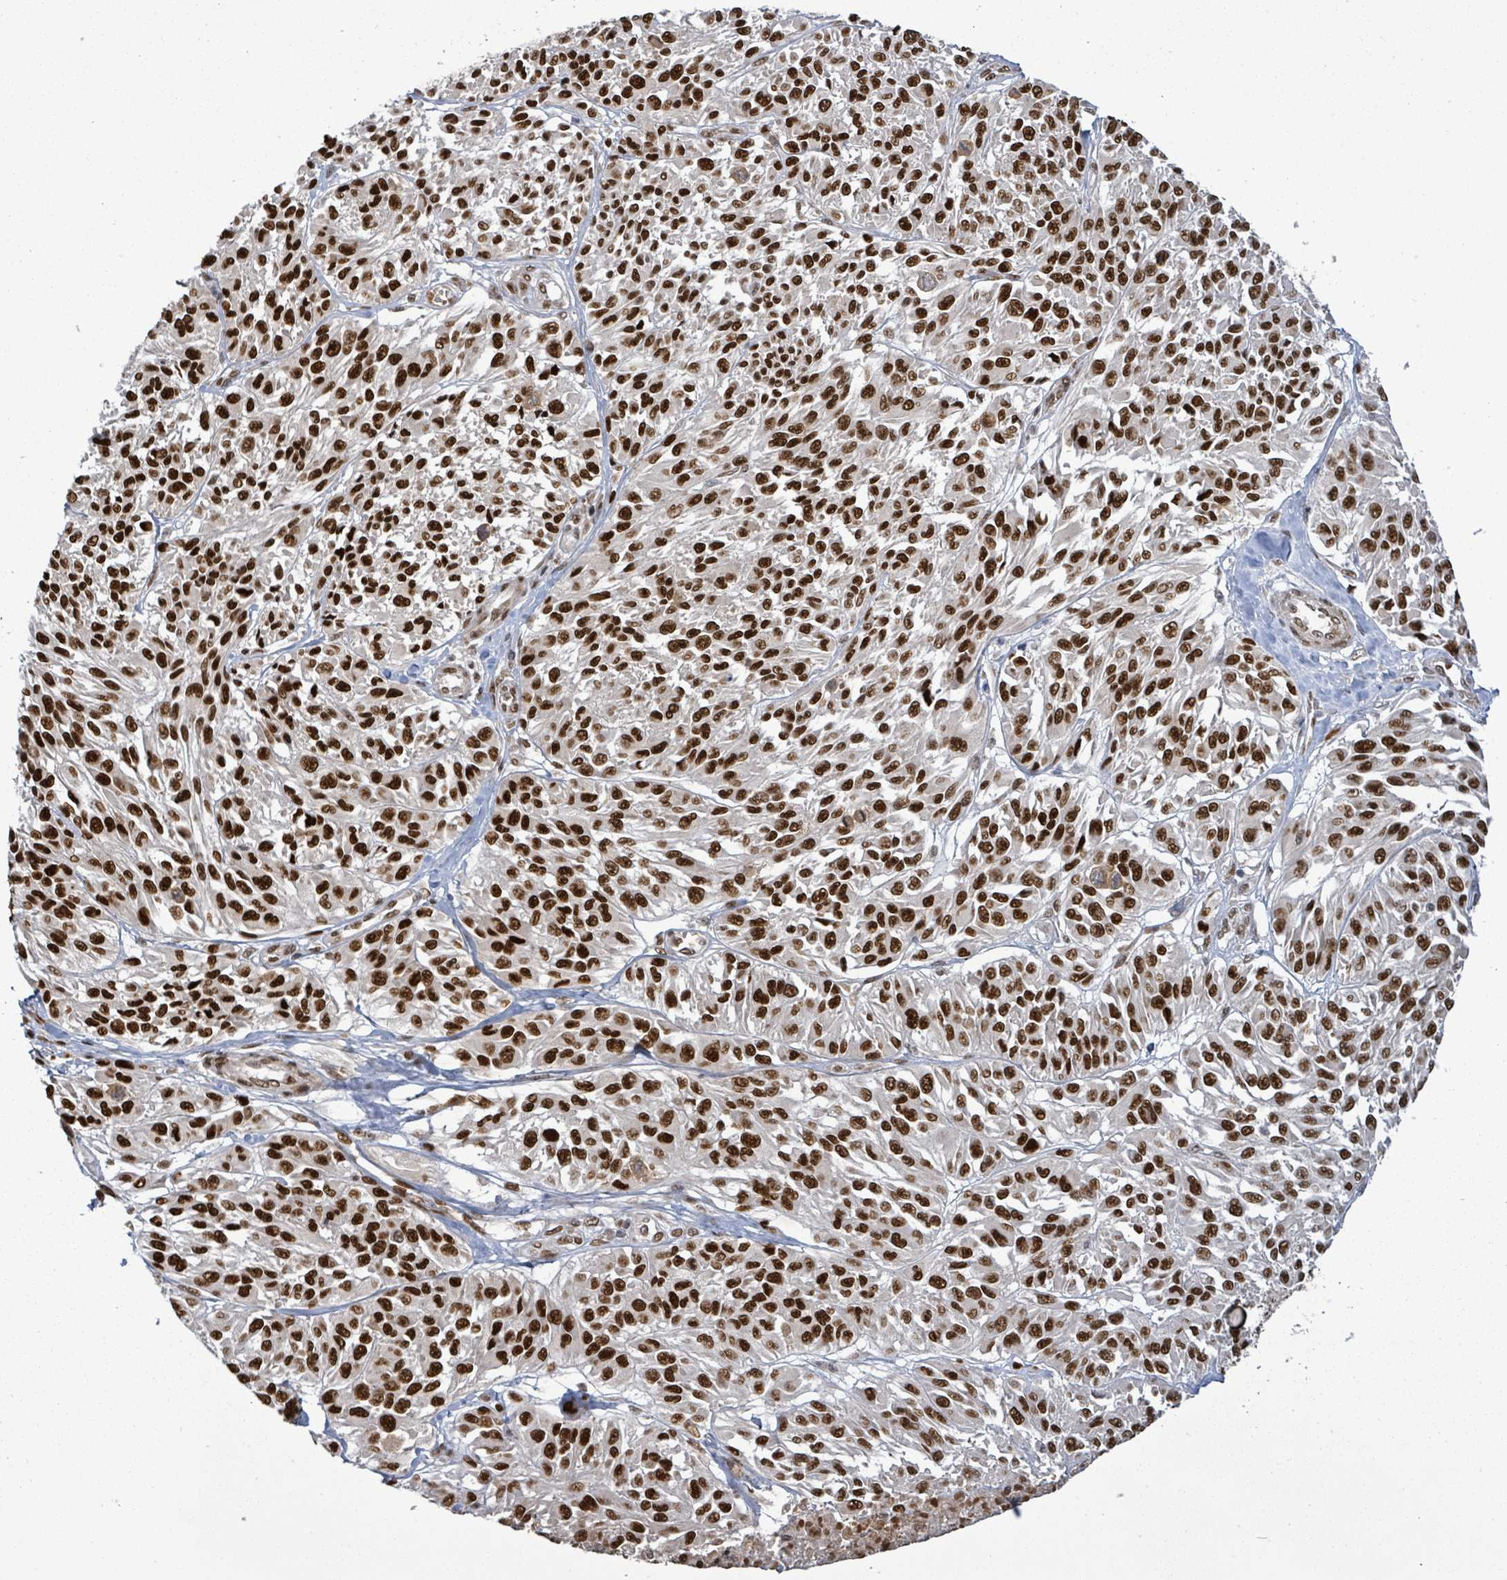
{"staining": {"intensity": "strong", "quantity": ">75%", "location": "nuclear"}, "tissue": "melanoma", "cell_type": "Tumor cells", "image_type": "cancer", "snomed": [{"axis": "morphology", "description": "Malignant melanoma, NOS"}, {"axis": "topography", "description": "Skin"}], "caption": "Human melanoma stained with a protein marker shows strong staining in tumor cells.", "gene": "PATZ1", "patient": {"sex": "male", "age": 94}}